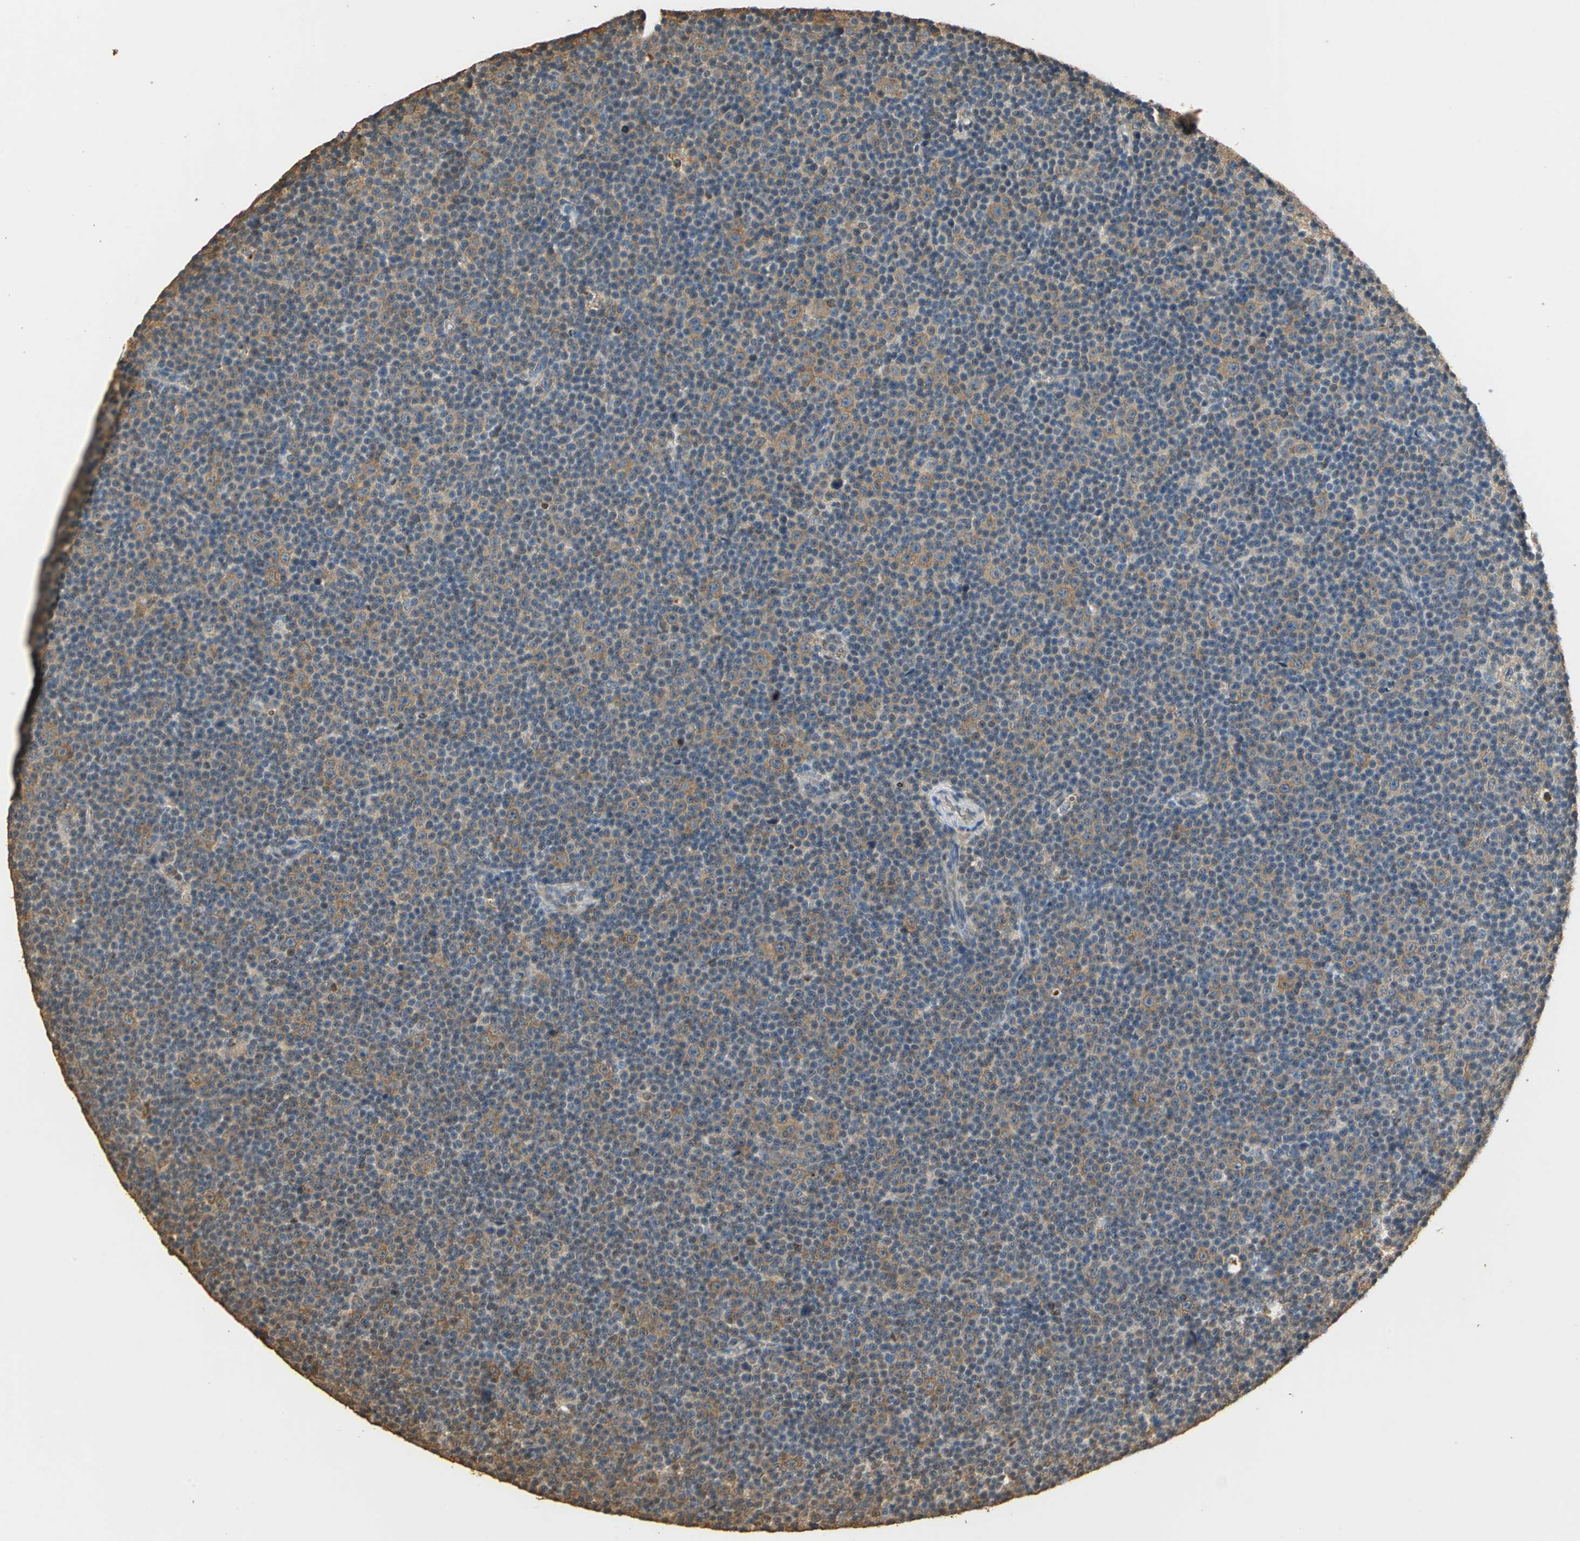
{"staining": {"intensity": "negative", "quantity": "none", "location": "none"}, "tissue": "lymphoma", "cell_type": "Tumor cells", "image_type": "cancer", "snomed": [{"axis": "morphology", "description": "Malignant lymphoma, non-Hodgkin's type, Low grade"}, {"axis": "topography", "description": "Lymph node"}], "caption": "Photomicrograph shows no protein expression in tumor cells of malignant lymphoma, non-Hodgkin's type (low-grade) tissue.", "gene": "GAPDH", "patient": {"sex": "female", "age": 67}}